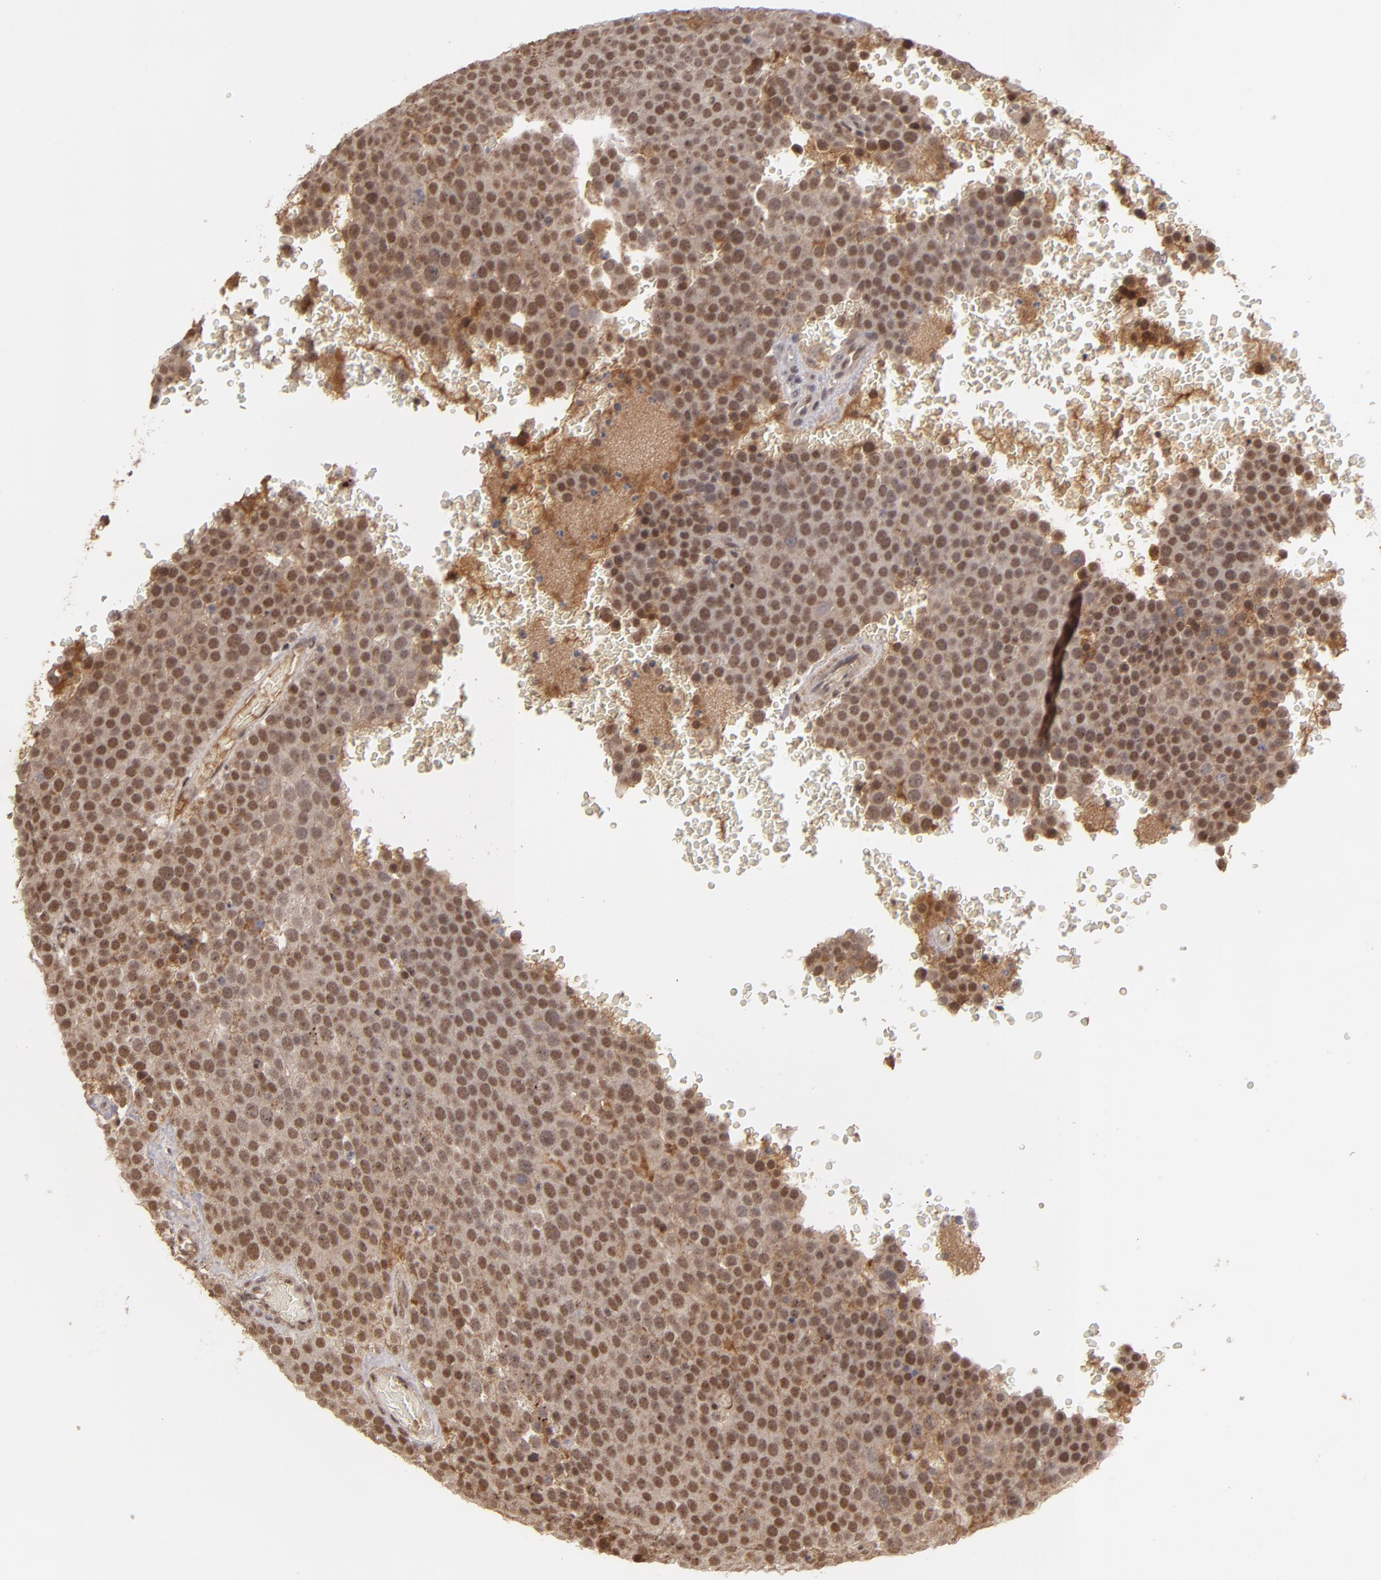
{"staining": {"intensity": "moderate", "quantity": ">75%", "location": "nuclear"}, "tissue": "testis cancer", "cell_type": "Tumor cells", "image_type": "cancer", "snomed": [{"axis": "morphology", "description": "Seminoma, NOS"}, {"axis": "topography", "description": "Testis"}], "caption": "Immunohistochemical staining of seminoma (testis) reveals medium levels of moderate nuclear protein expression in approximately >75% of tumor cells.", "gene": "ZNF234", "patient": {"sex": "male", "age": 71}}